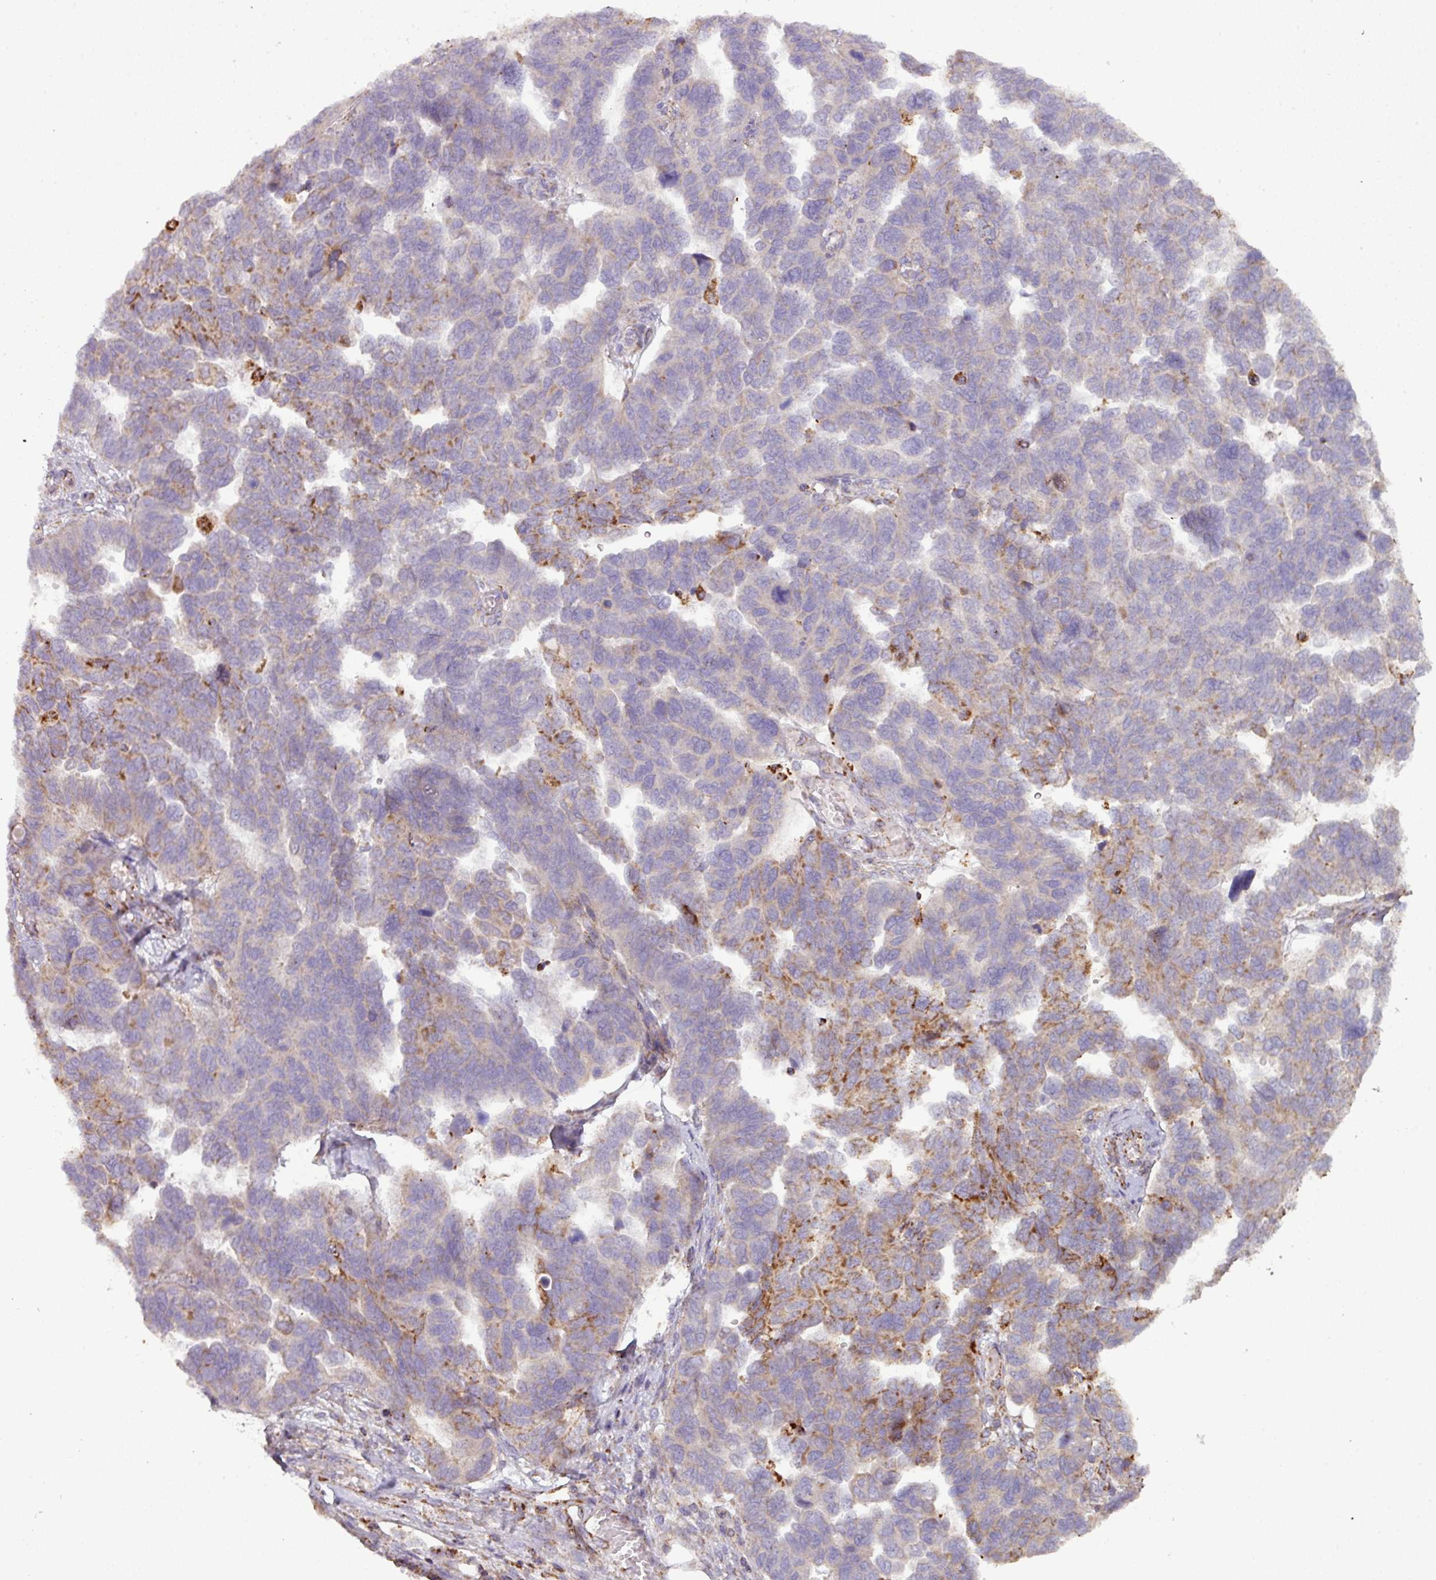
{"staining": {"intensity": "moderate", "quantity": "<25%", "location": "cytoplasmic/membranous"}, "tissue": "ovarian cancer", "cell_type": "Tumor cells", "image_type": "cancer", "snomed": [{"axis": "morphology", "description": "Cystadenocarcinoma, serous, NOS"}, {"axis": "topography", "description": "Ovary"}], "caption": "A low amount of moderate cytoplasmic/membranous expression is appreciated in approximately <25% of tumor cells in ovarian cancer tissue.", "gene": "SQOR", "patient": {"sex": "female", "age": 64}}